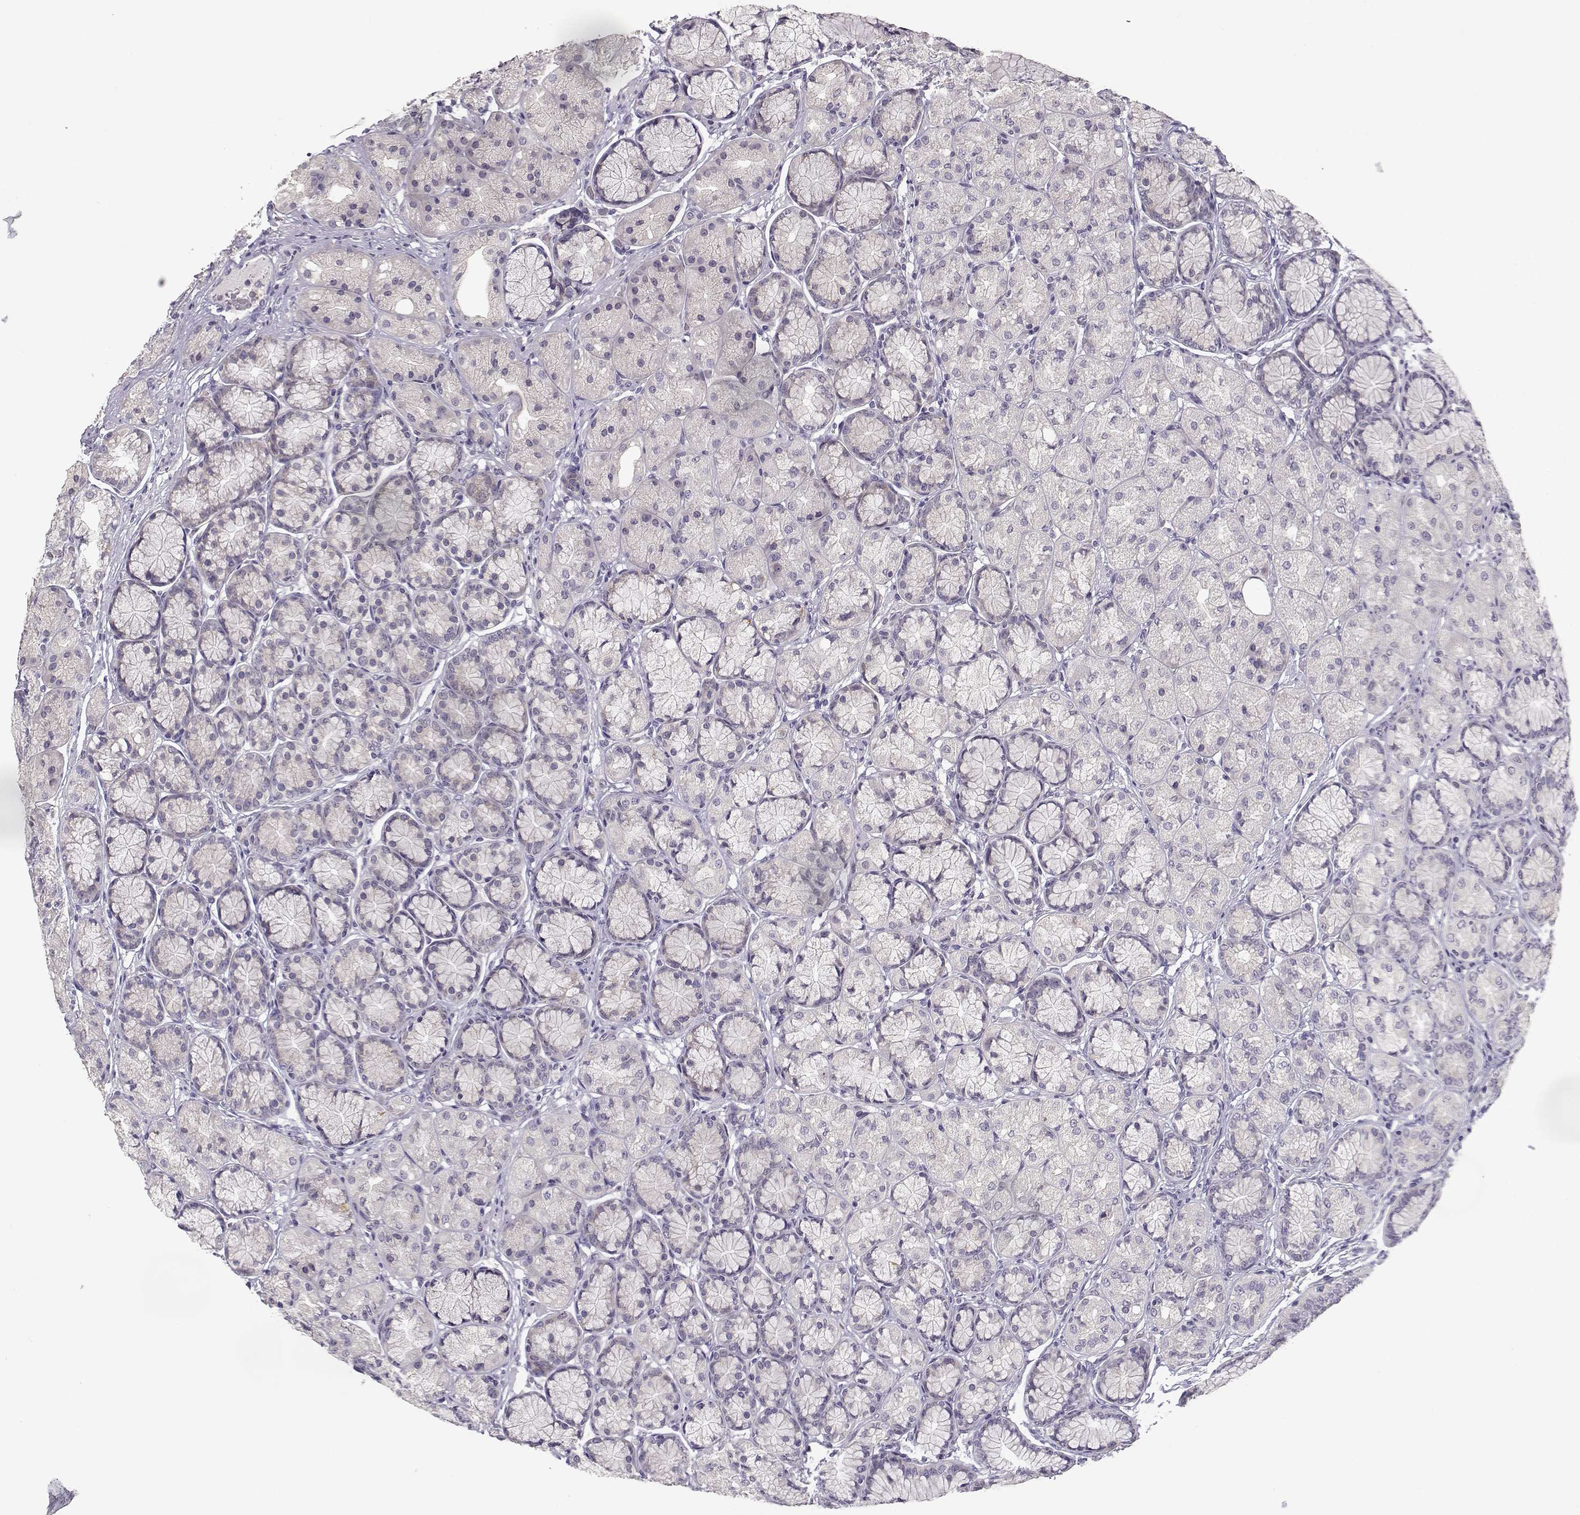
{"staining": {"intensity": "negative", "quantity": "none", "location": "none"}, "tissue": "stomach", "cell_type": "Glandular cells", "image_type": "normal", "snomed": [{"axis": "morphology", "description": "Normal tissue, NOS"}, {"axis": "morphology", "description": "Adenocarcinoma, NOS"}, {"axis": "morphology", "description": "Adenocarcinoma, High grade"}, {"axis": "topography", "description": "Stomach, upper"}, {"axis": "topography", "description": "Stomach"}], "caption": "High power microscopy image of an immunohistochemistry (IHC) histopathology image of unremarkable stomach, revealing no significant positivity in glandular cells.", "gene": "TMEM145", "patient": {"sex": "female", "age": 65}}